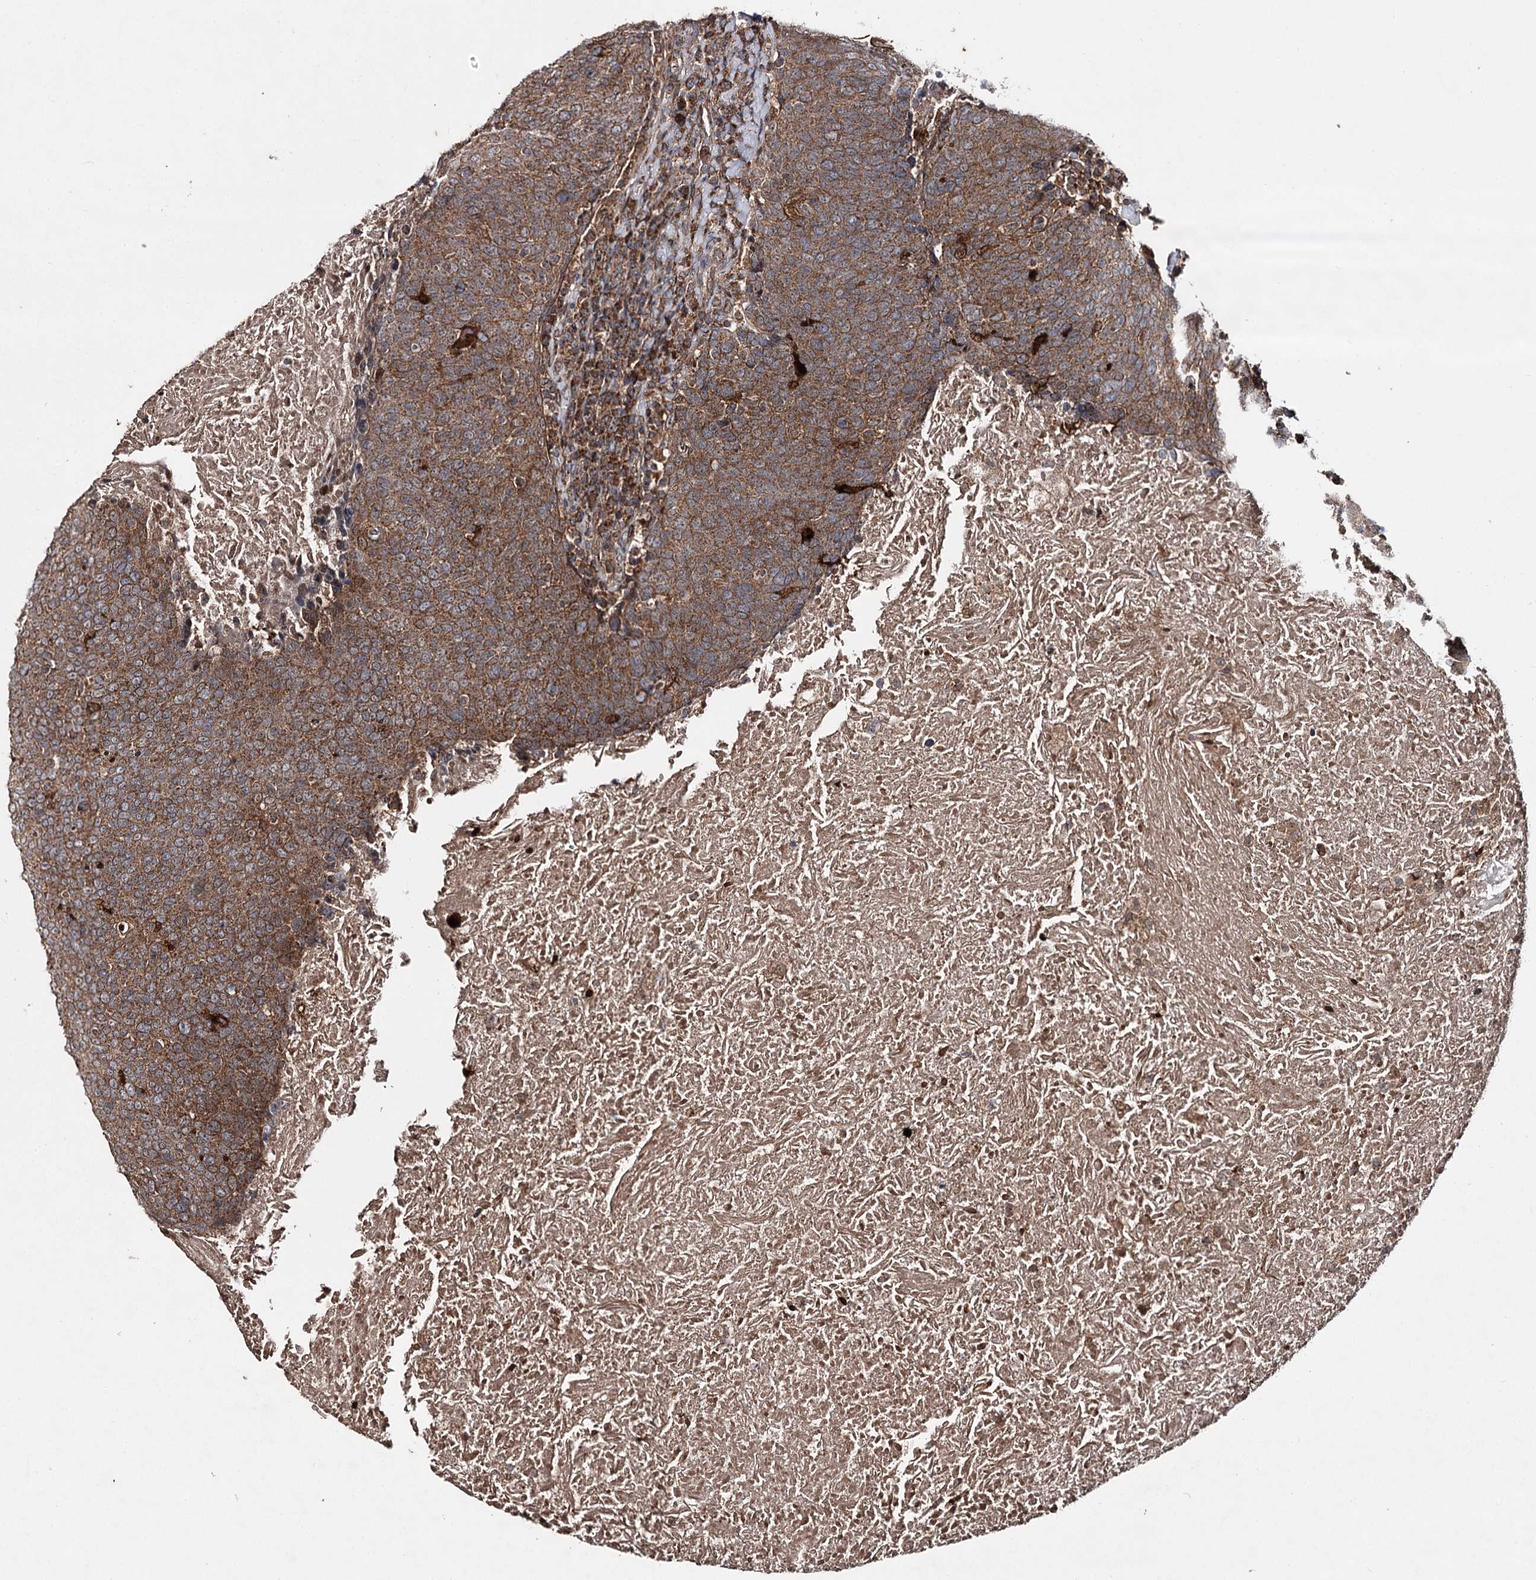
{"staining": {"intensity": "moderate", "quantity": ">75%", "location": "cytoplasmic/membranous"}, "tissue": "head and neck cancer", "cell_type": "Tumor cells", "image_type": "cancer", "snomed": [{"axis": "morphology", "description": "Squamous cell carcinoma, NOS"}, {"axis": "morphology", "description": "Squamous cell carcinoma, metastatic, NOS"}, {"axis": "topography", "description": "Lymph node"}, {"axis": "topography", "description": "Head-Neck"}], "caption": "Moderate cytoplasmic/membranous protein expression is identified in approximately >75% of tumor cells in head and neck cancer. Using DAB (brown) and hematoxylin (blue) stains, captured at high magnification using brightfield microscopy.", "gene": "MINDY3", "patient": {"sex": "male", "age": 62}}